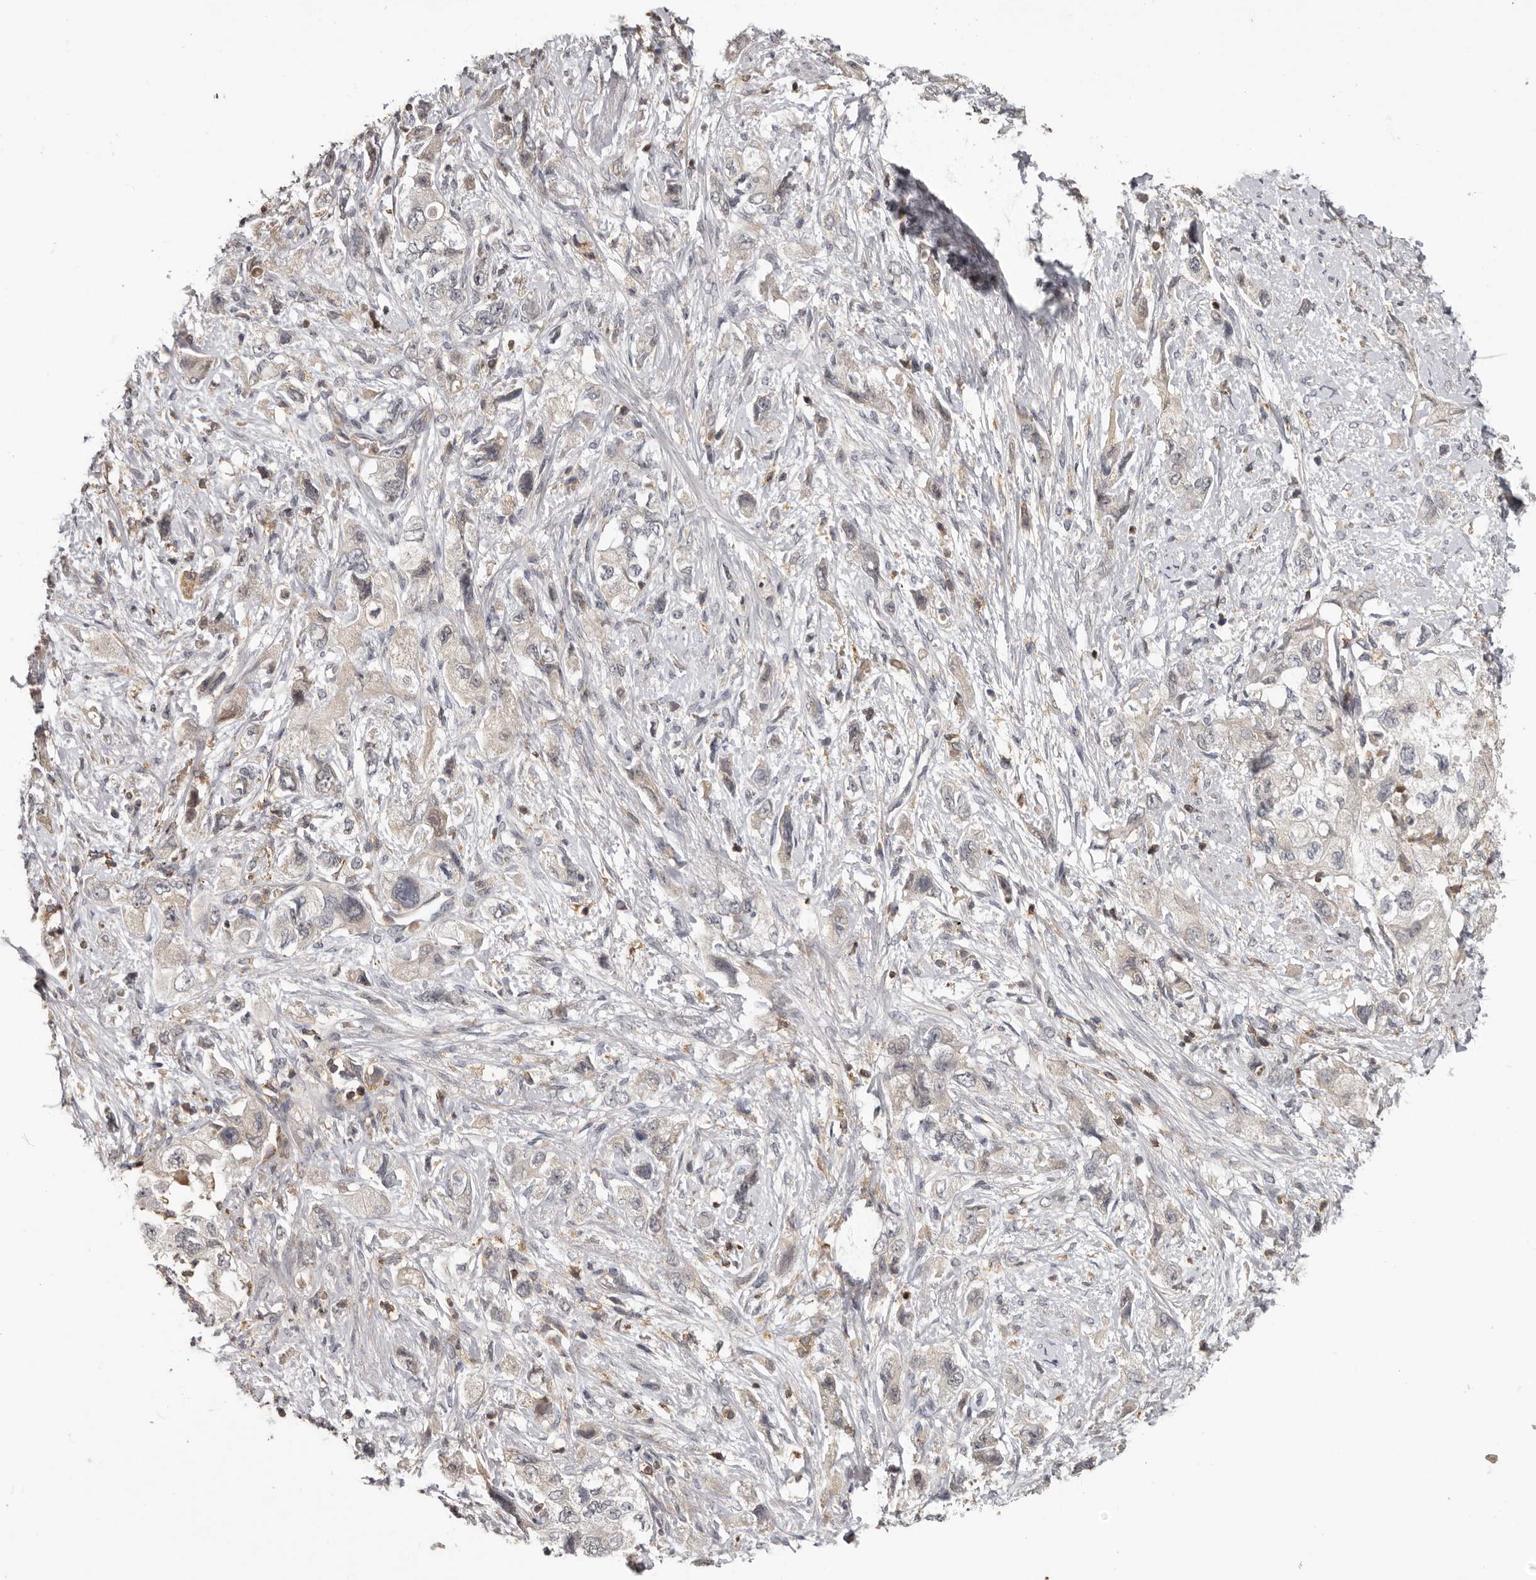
{"staining": {"intensity": "weak", "quantity": "<25%", "location": "cytoplasmic/membranous"}, "tissue": "pancreatic cancer", "cell_type": "Tumor cells", "image_type": "cancer", "snomed": [{"axis": "morphology", "description": "Adenocarcinoma, NOS"}, {"axis": "topography", "description": "Pancreas"}], "caption": "This is an IHC histopathology image of pancreatic cancer. There is no staining in tumor cells.", "gene": "ANKRD44", "patient": {"sex": "female", "age": 73}}